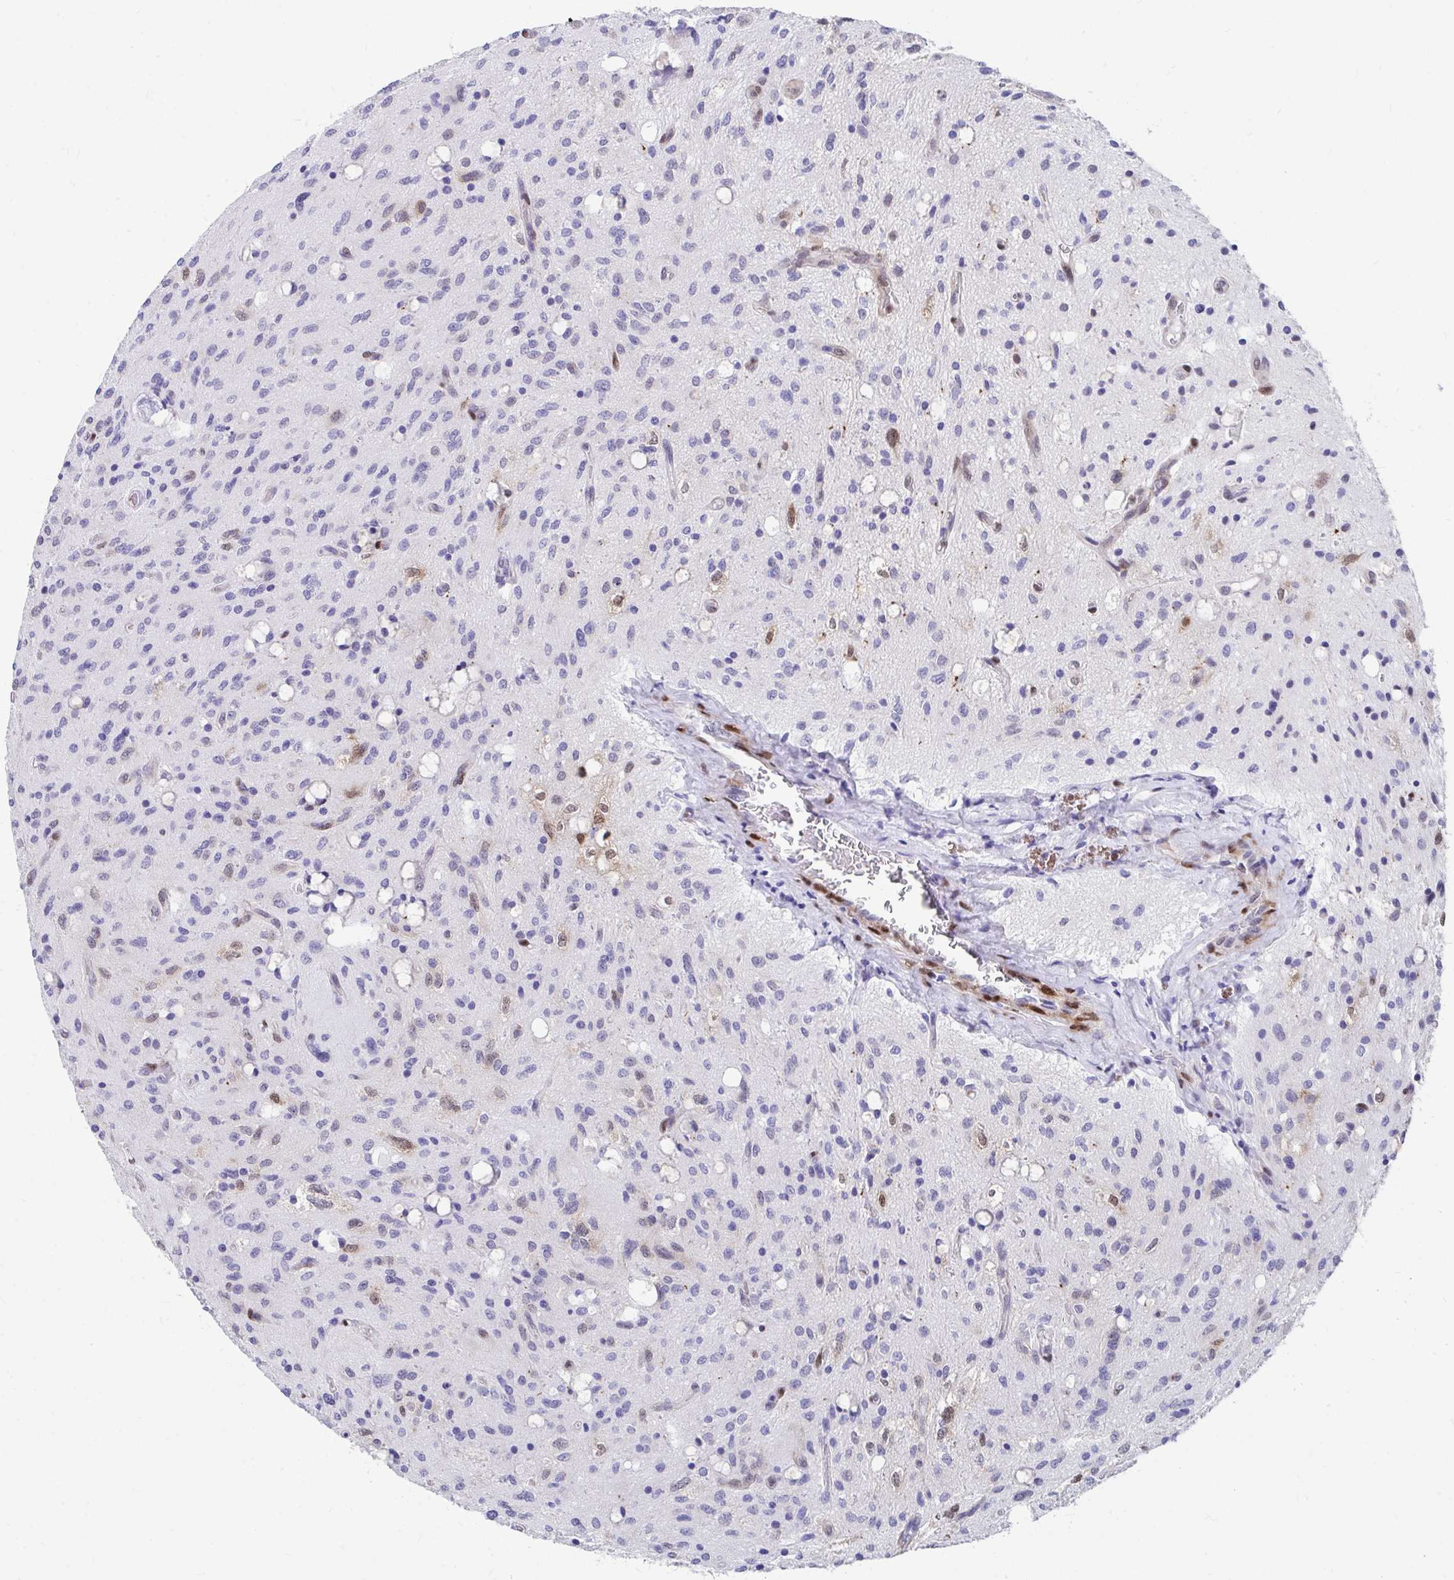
{"staining": {"intensity": "negative", "quantity": "none", "location": "none"}, "tissue": "glioma", "cell_type": "Tumor cells", "image_type": "cancer", "snomed": [{"axis": "morphology", "description": "Glioma, malignant, Low grade"}, {"axis": "topography", "description": "Brain"}], "caption": "Immunohistochemical staining of malignant low-grade glioma demonstrates no significant staining in tumor cells.", "gene": "RBPMS", "patient": {"sex": "female", "age": 58}}